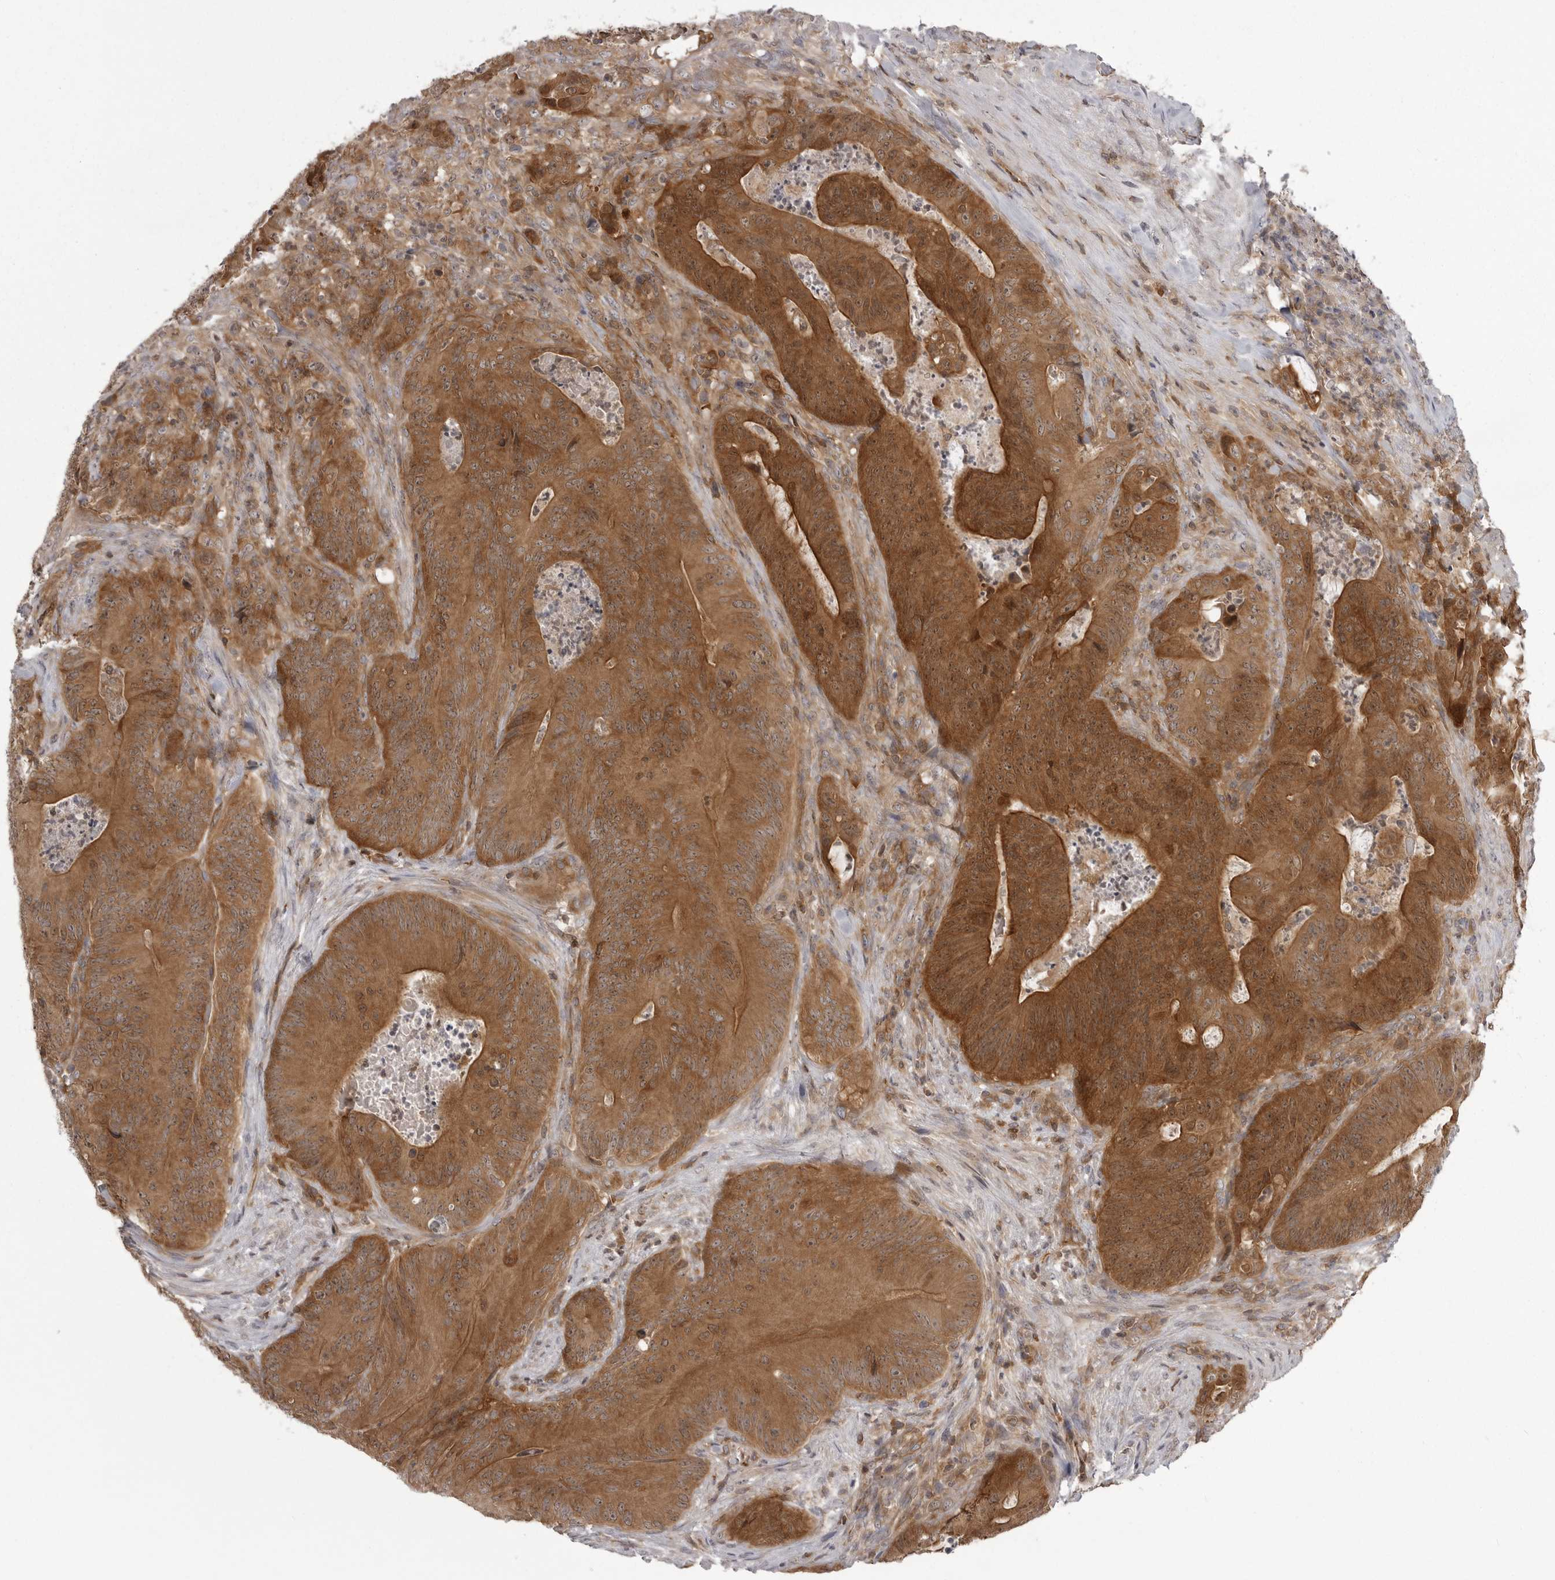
{"staining": {"intensity": "strong", "quantity": ">75%", "location": "cytoplasmic/membranous,nuclear"}, "tissue": "colorectal cancer", "cell_type": "Tumor cells", "image_type": "cancer", "snomed": [{"axis": "morphology", "description": "Normal tissue, NOS"}, {"axis": "topography", "description": "Colon"}], "caption": "About >75% of tumor cells in human colorectal cancer reveal strong cytoplasmic/membranous and nuclear protein expression as visualized by brown immunohistochemical staining.", "gene": "STK24", "patient": {"sex": "female", "age": 82}}